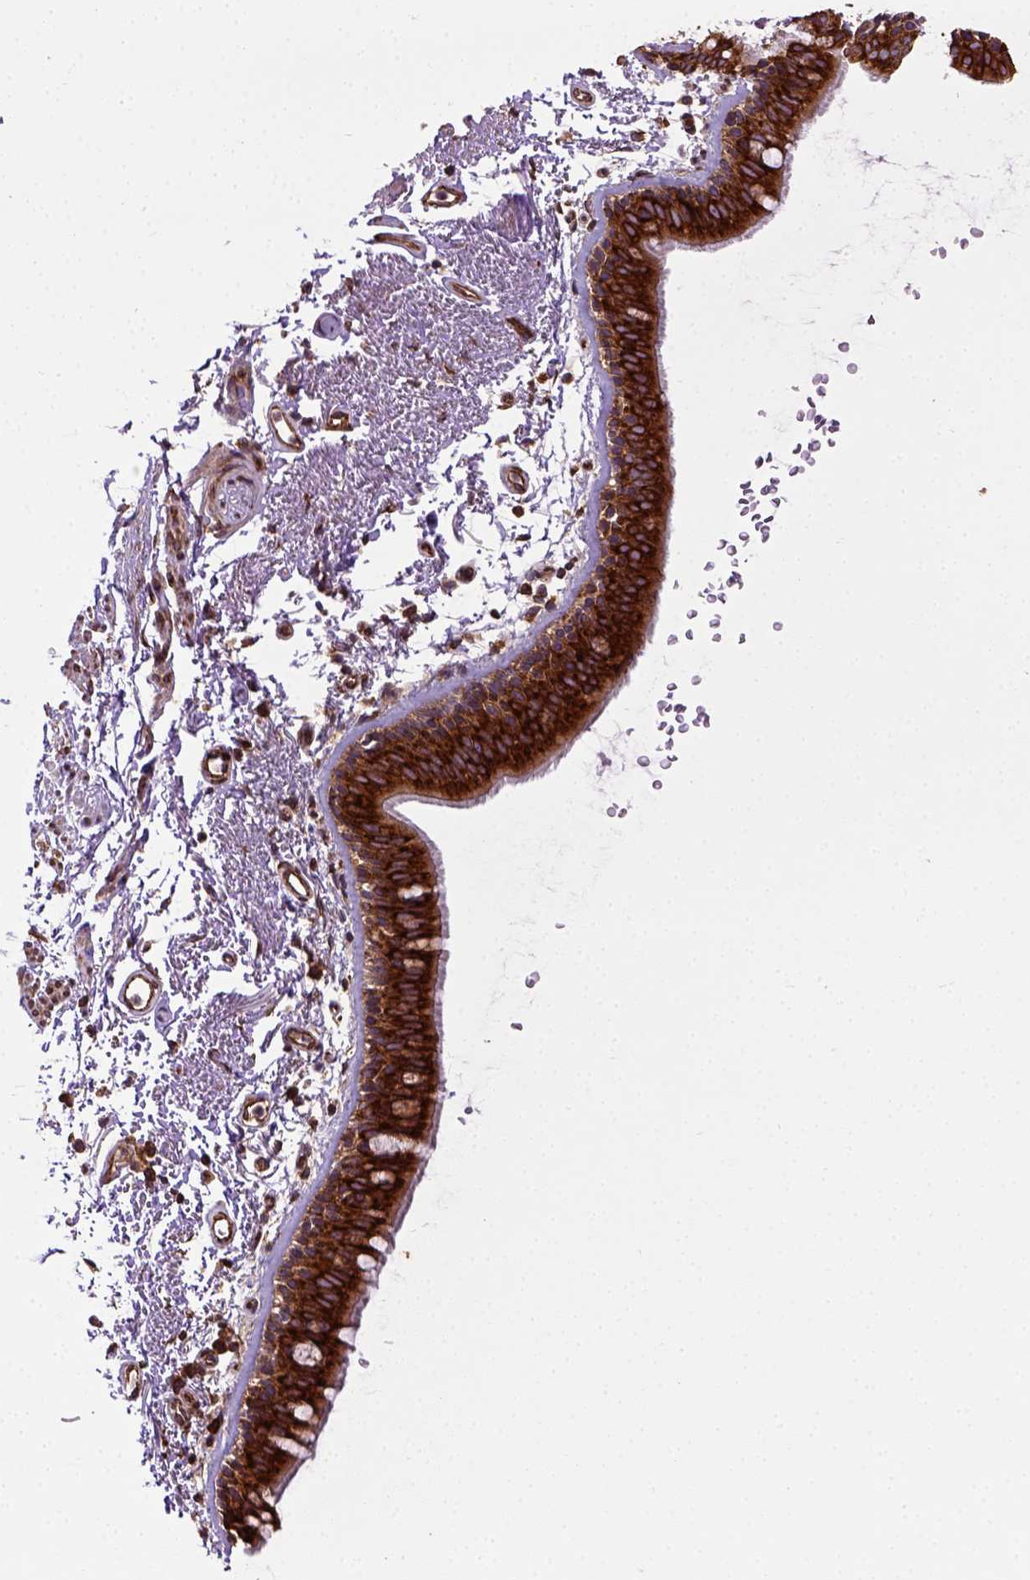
{"staining": {"intensity": "strong", "quantity": ">75%", "location": "cytoplasmic/membranous"}, "tissue": "bronchus", "cell_type": "Respiratory epithelial cells", "image_type": "normal", "snomed": [{"axis": "morphology", "description": "Normal tissue, NOS"}, {"axis": "topography", "description": "Lymph node"}, {"axis": "topography", "description": "Bronchus"}], "caption": "Respiratory epithelial cells display high levels of strong cytoplasmic/membranous positivity in about >75% of cells in normal human bronchus.", "gene": "CAPRIN1", "patient": {"sex": "female", "age": 70}}